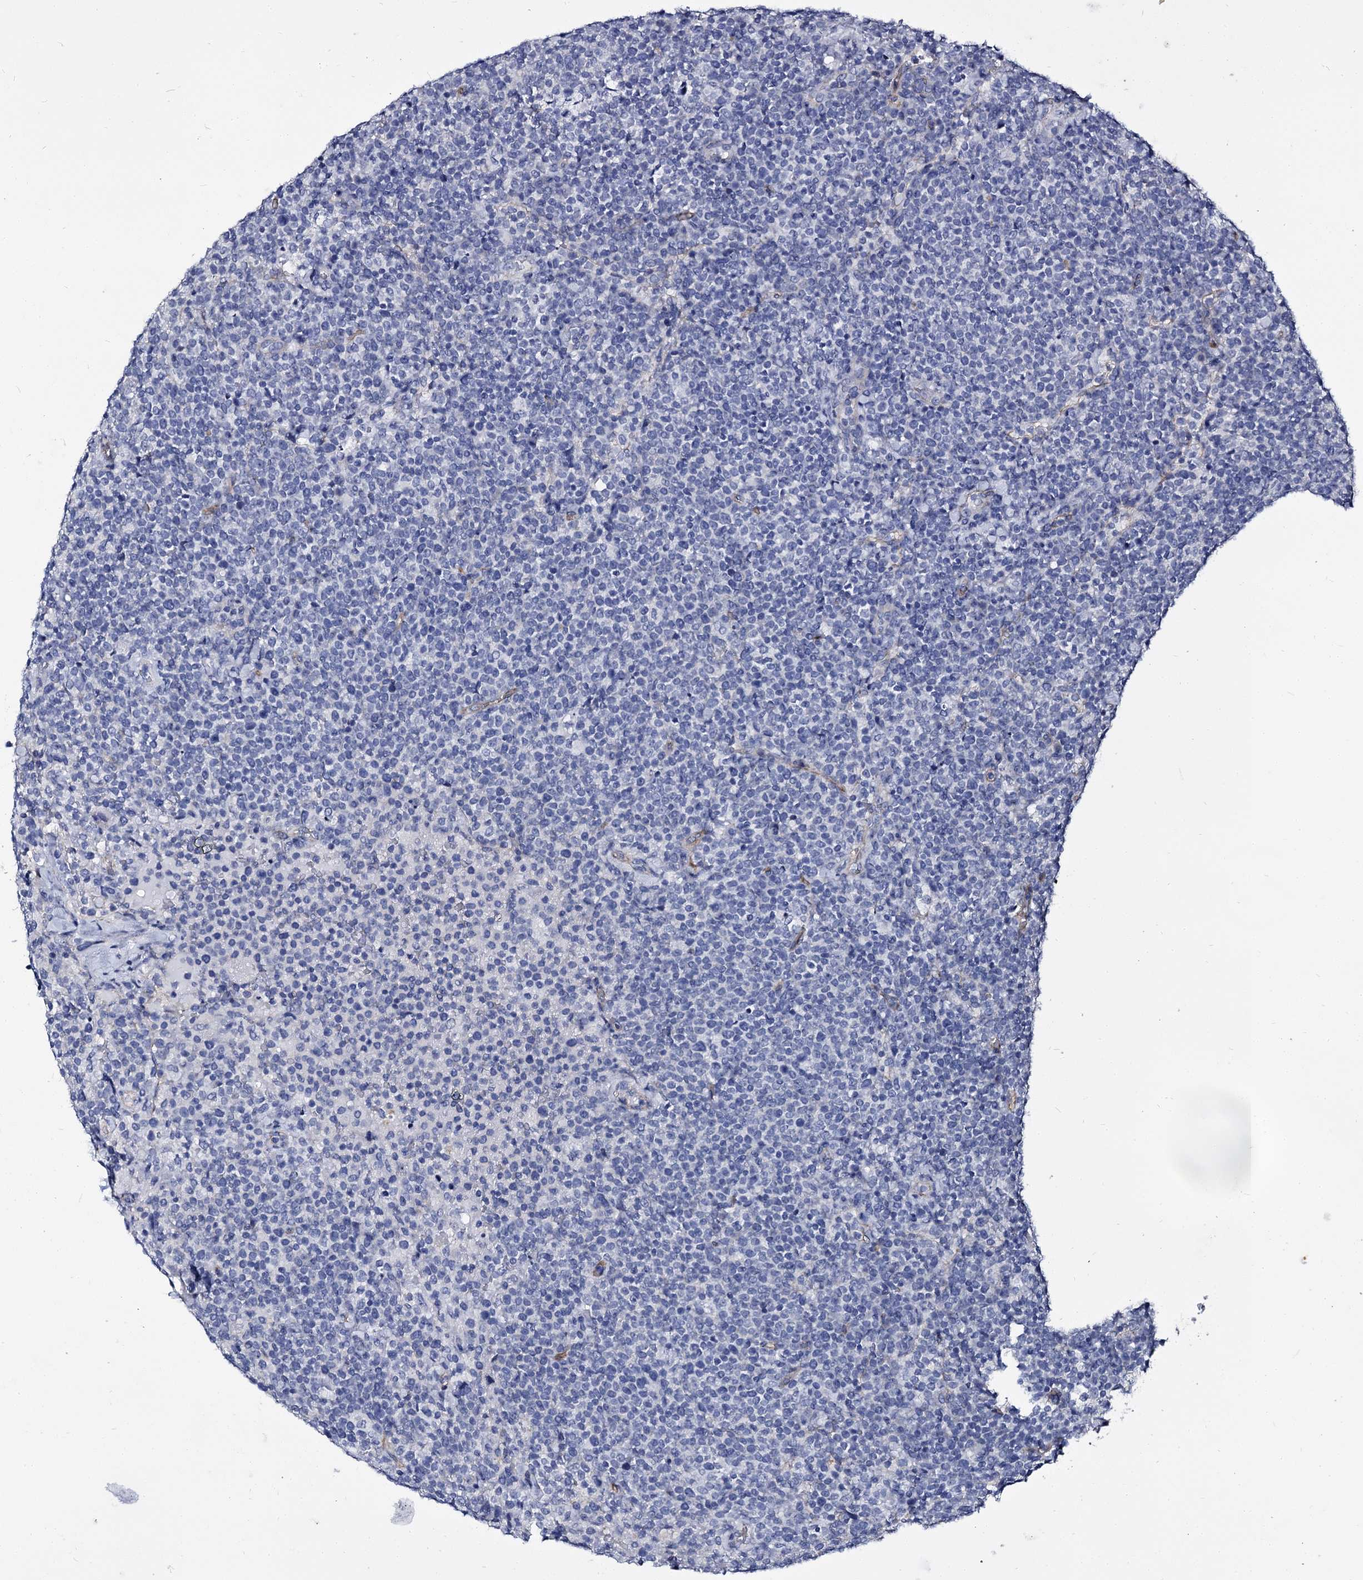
{"staining": {"intensity": "negative", "quantity": "none", "location": "none"}, "tissue": "lymphoma", "cell_type": "Tumor cells", "image_type": "cancer", "snomed": [{"axis": "morphology", "description": "Malignant lymphoma, non-Hodgkin's type, High grade"}, {"axis": "topography", "description": "Lymph node"}], "caption": "This is an IHC image of human lymphoma. There is no positivity in tumor cells.", "gene": "CBFB", "patient": {"sex": "male", "age": 61}}